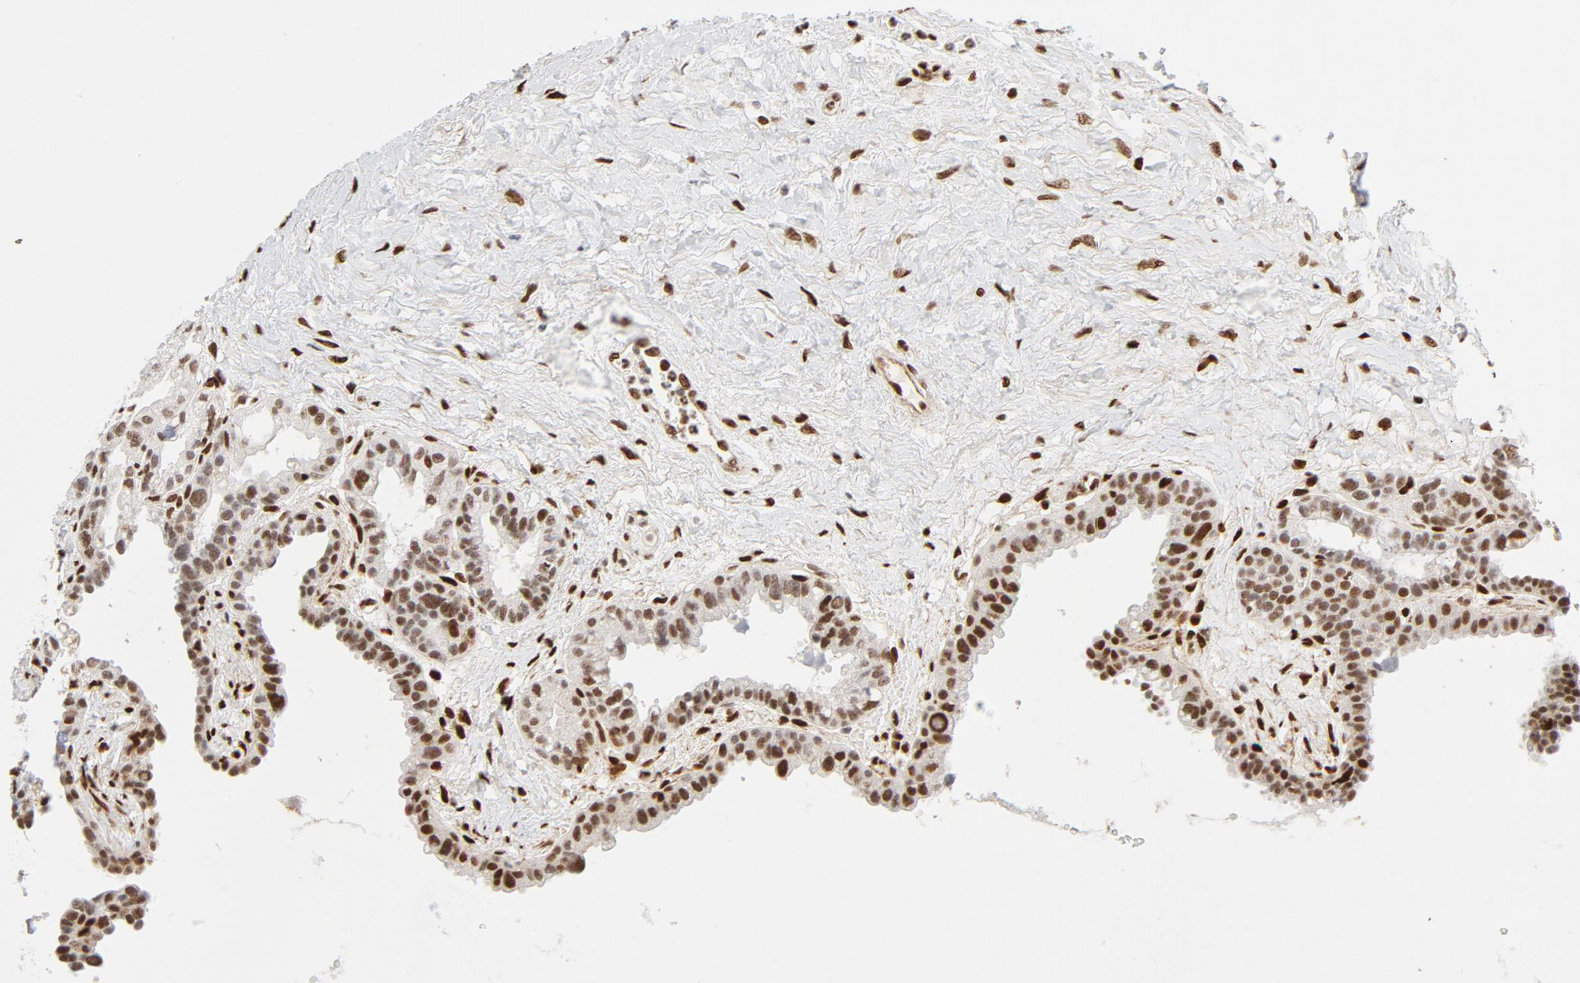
{"staining": {"intensity": "moderate", "quantity": ">75%", "location": "nuclear"}, "tissue": "seminal vesicle", "cell_type": "Glandular cells", "image_type": "normal", "snomed": [{"axis": "morphology", "description": "Normal tissue, NOS"}, {"axis": "topography", "description": "Seminal veicle"}], "caption": "Normal seminal vesicle demonstrates moderate nuclear positivity in approximately >75% of glandular cells, visualized by immunohistochemistry.", "gene": "MEF2A", "patient": {"sex": "male", "age": 61}}